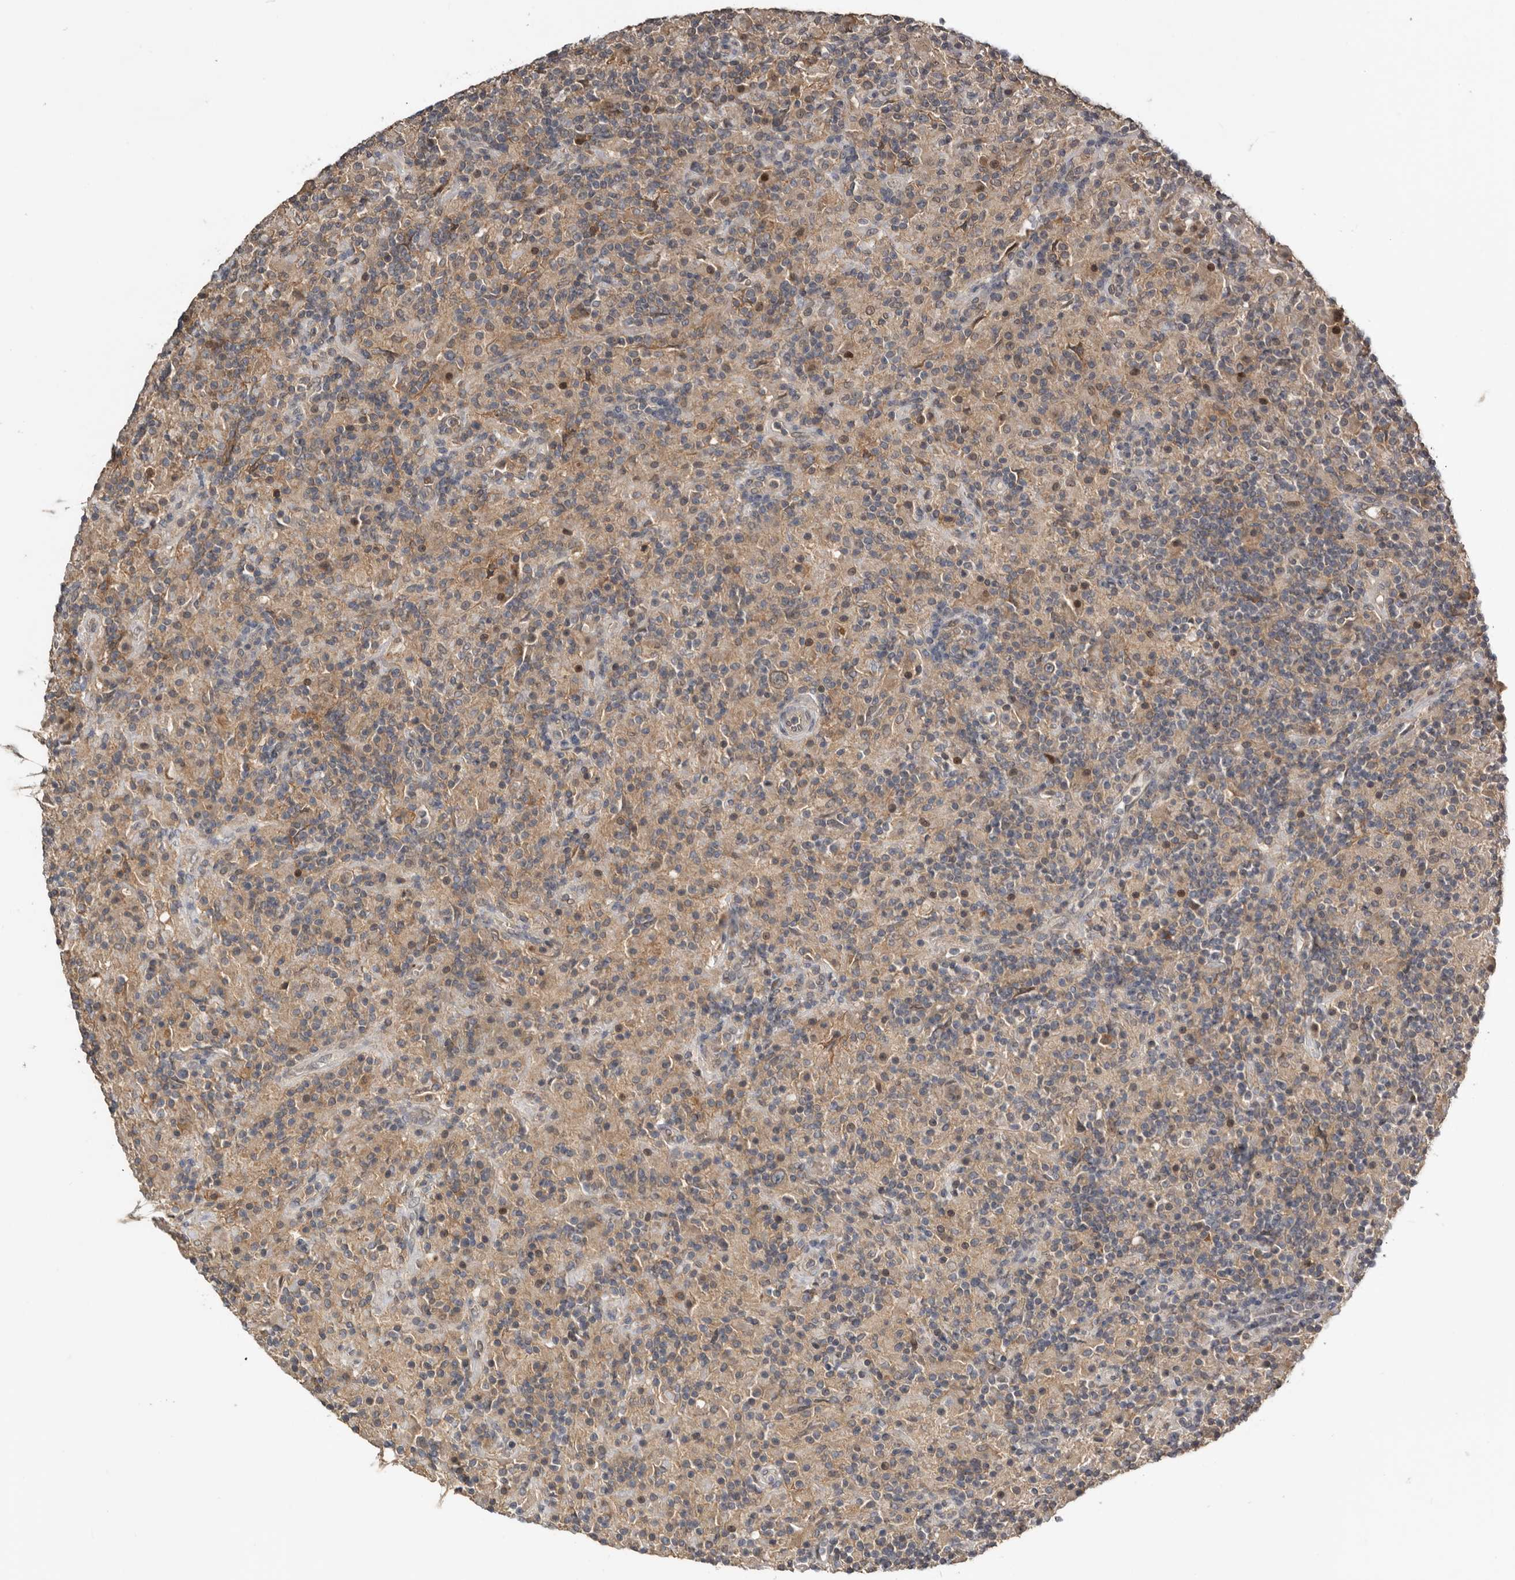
{"staining": {"intensity": "weak", "quantity": ">75%", "location": "cytoplasmic/membranous"}, "tissue": "lymphoma", "cell_type": "Tumor cells", "image_type": "cancer", "snomed": [{"axis": "morphology", "description": "Hodgkin's disease, NOS"}, {"axis": "topography", "description": "Lymph node"}], "caption": "IHC histopathology image of neoplastic tissue: human lymphoma stained using IHC reveals low levels of weak protein expression localized specifically in the cytoplasmic/membranous of tumor cells, appearing as a cytoplasmic/membranous brown color.", "gene": "NMUR1", "patient": {"sex": "male", "age": 70}}